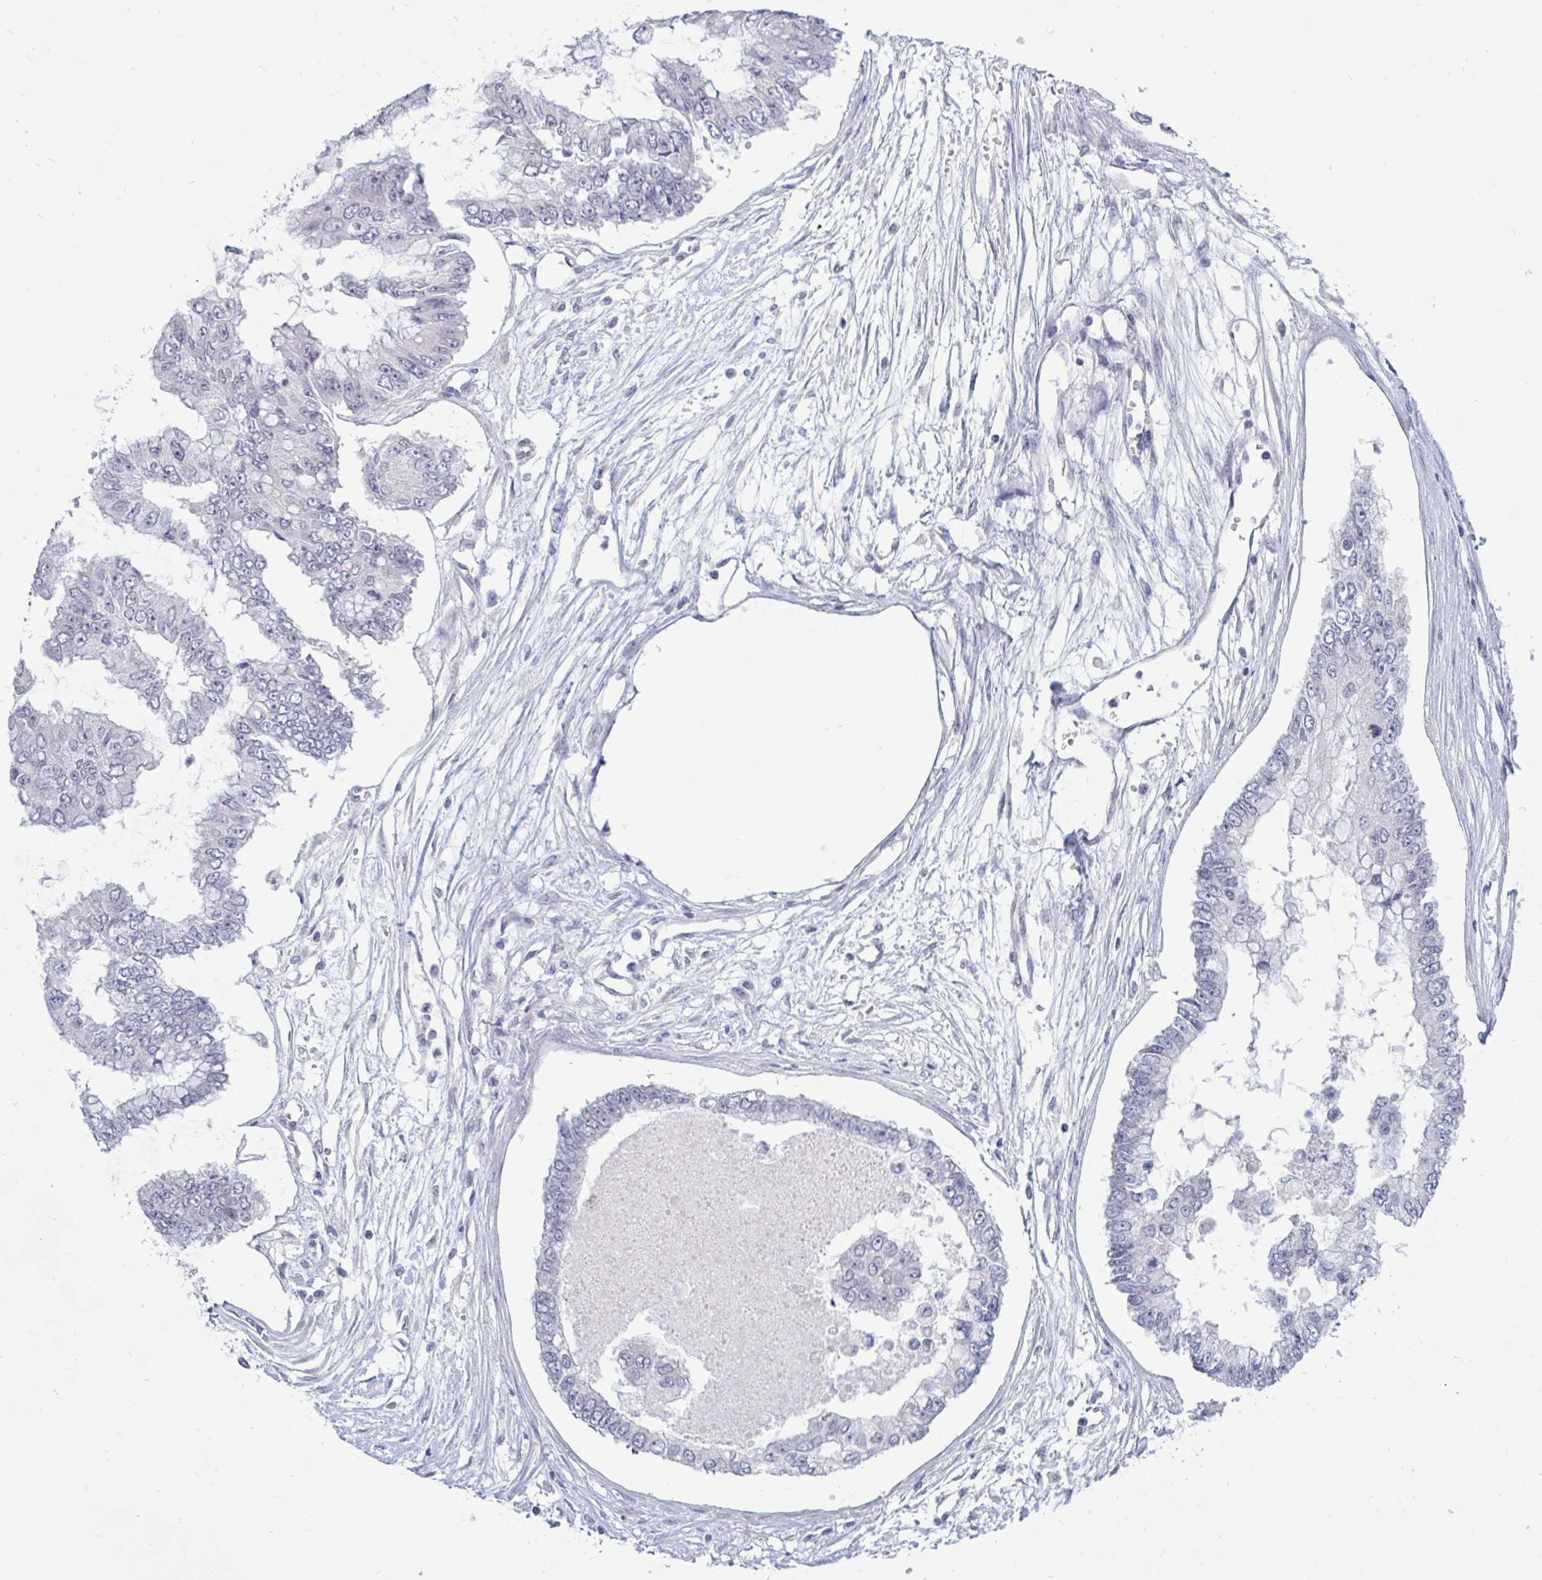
{"staining": {"intensity": "negative", "quantity": "none", "location": "none"}, "tissue": "ovarian cancer", "cell_type": "Tumor cells", "image_type": "cancer", "snomed": [{"axis": "morphology", "description": "Cystadenocarcinoma, mucinous, NOS"}, {"axis": "topography", "description": "Ovary"}], "caption": "Tumor cells are negative for protein expression in human ovarian cancer.", "gene": "ARPP19", "patient": {"sex": "female", "age": 72}}